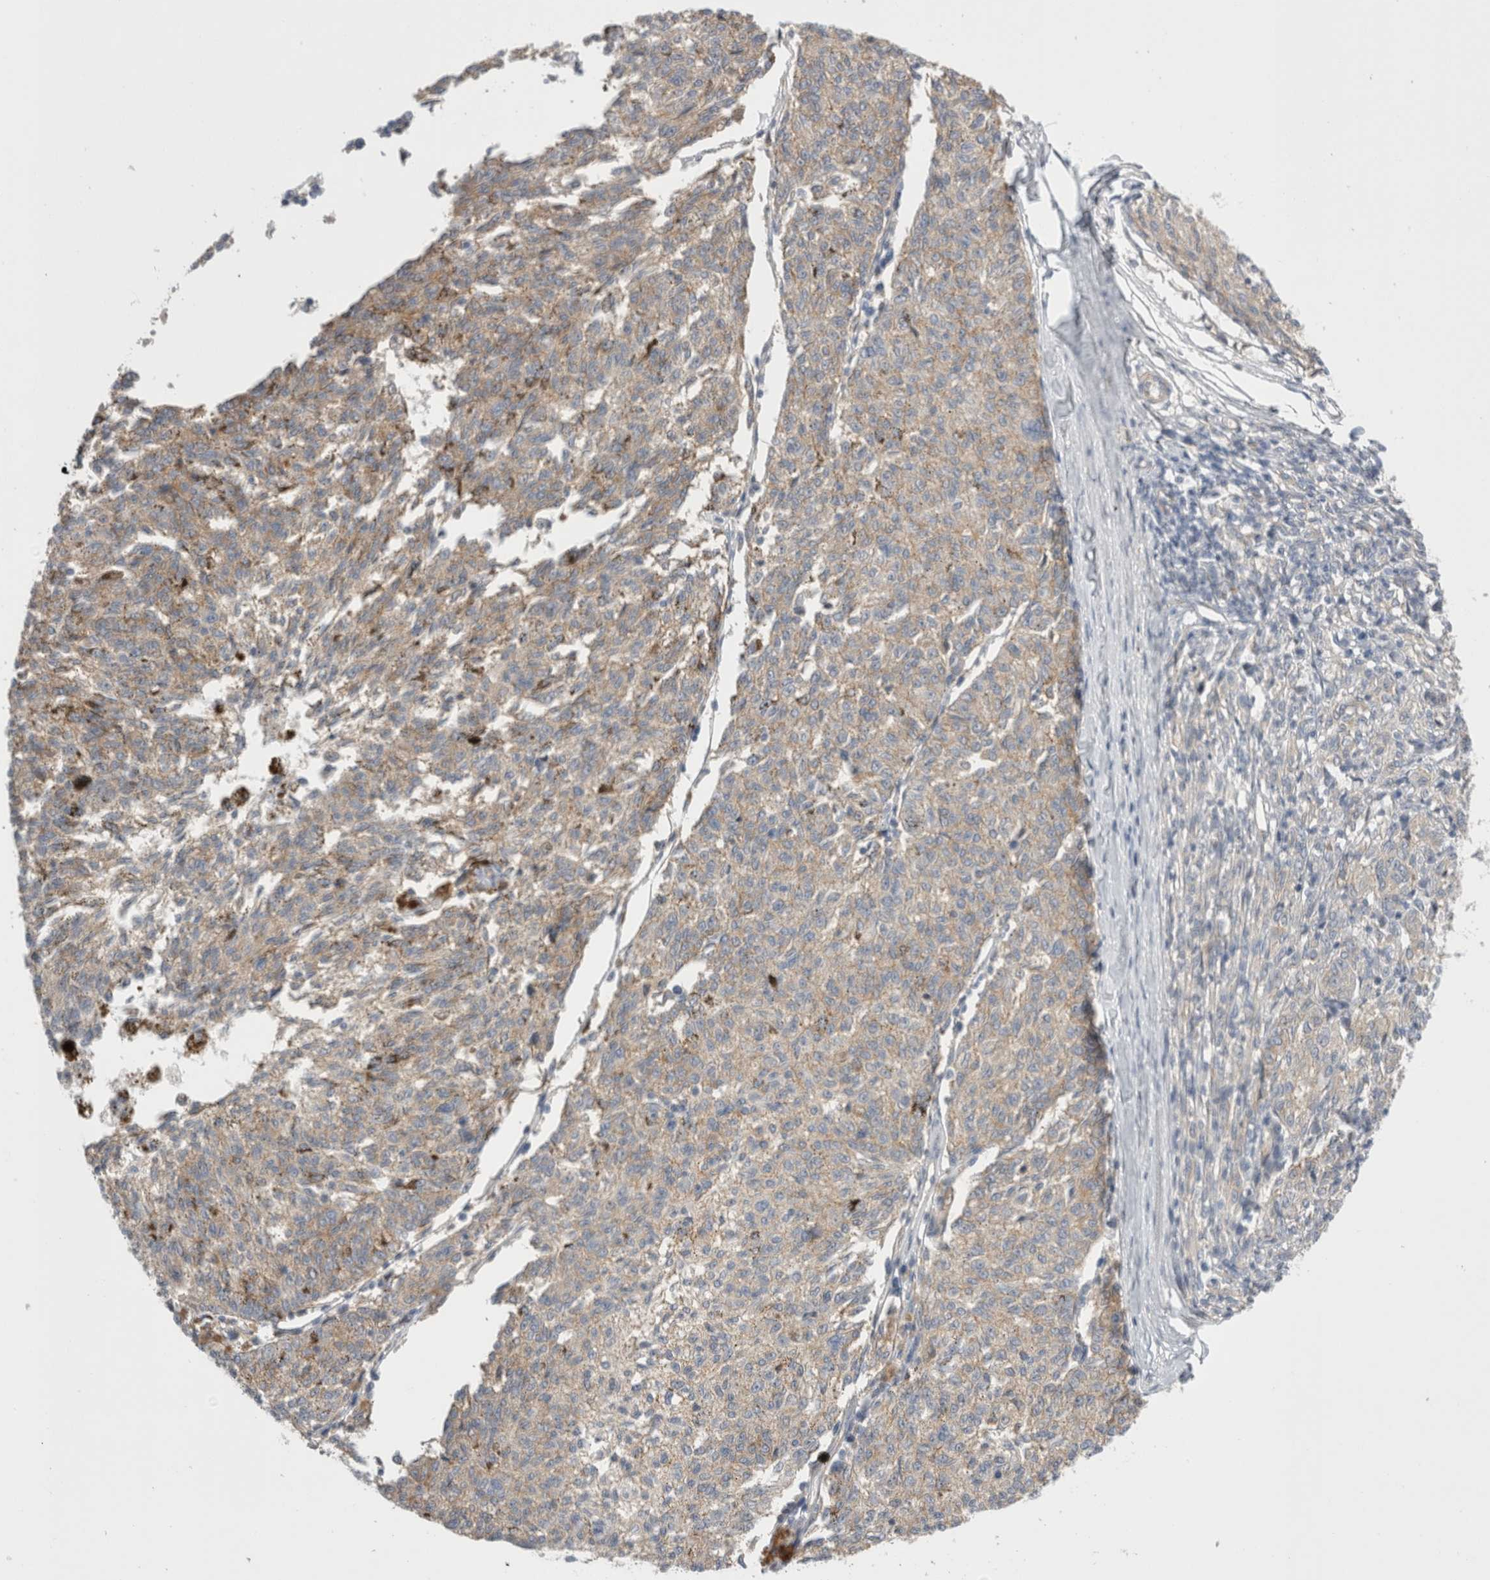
{"staining": {"intensity": "weak", "quantity": "25%-75%", "location": "cytoplasmic/membranous"}, "tissue": "melanoma", "cell_type": "Tumor cells", "image_type": "cancer", "snomed": [{"axis": "morphology", "description": "Malignant melanoma, NOS"}, {"axis": "topography", "description": "Skin"}], "caption": "This is an image of IHC staining of malignant melanoma, which shows weak staining in the cytoplasmic/membranous of tumor cells.", "gene": "VANGL1", "patient": {"sex": "female", "age": 72}}